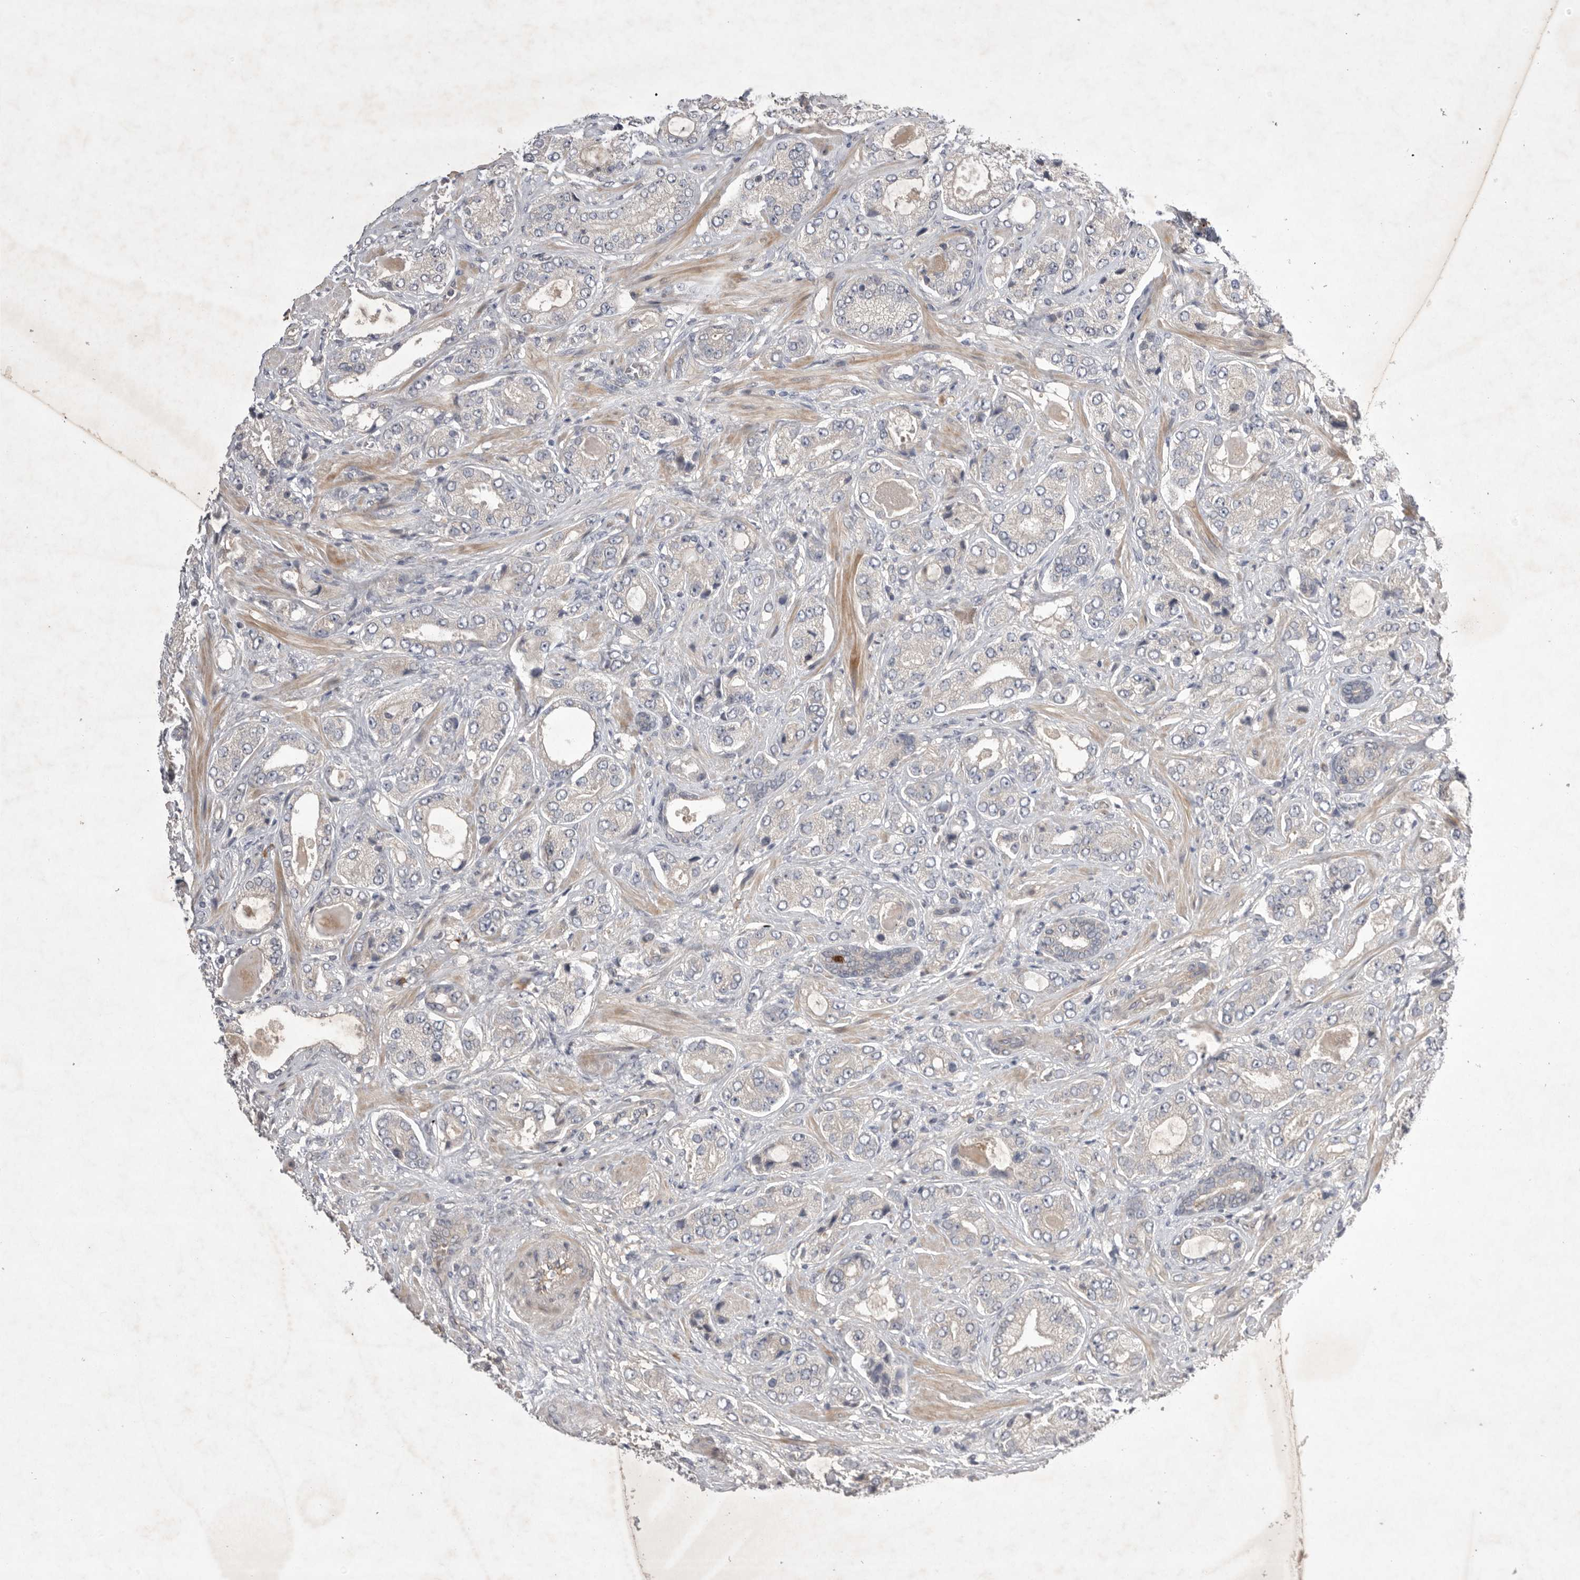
{"staining": {"intensity": "negative", "quantity": "none", "location": "none"}, "tissue": "prostate cancer", "cell_type": "Tumor cells", "image_type": "cancer", "snomed": [{"axis": "morphology", "description": "Normal tissue, NOS"}, {"axis": "morphology", "description": "Adenocarcinoma, High grade"}, {"axis": "topography", "description": "Prostate"}, {"axis": "topography", "description": "Peripheral nerve tissue"}], "caption": "This is an immunohistochemistry histopathology image of prostate high-grade adenocarcinoma. There is no expression in tumor cells.", "gene": "NRCAM", "patient": {"sex": "male", "age": 59}}